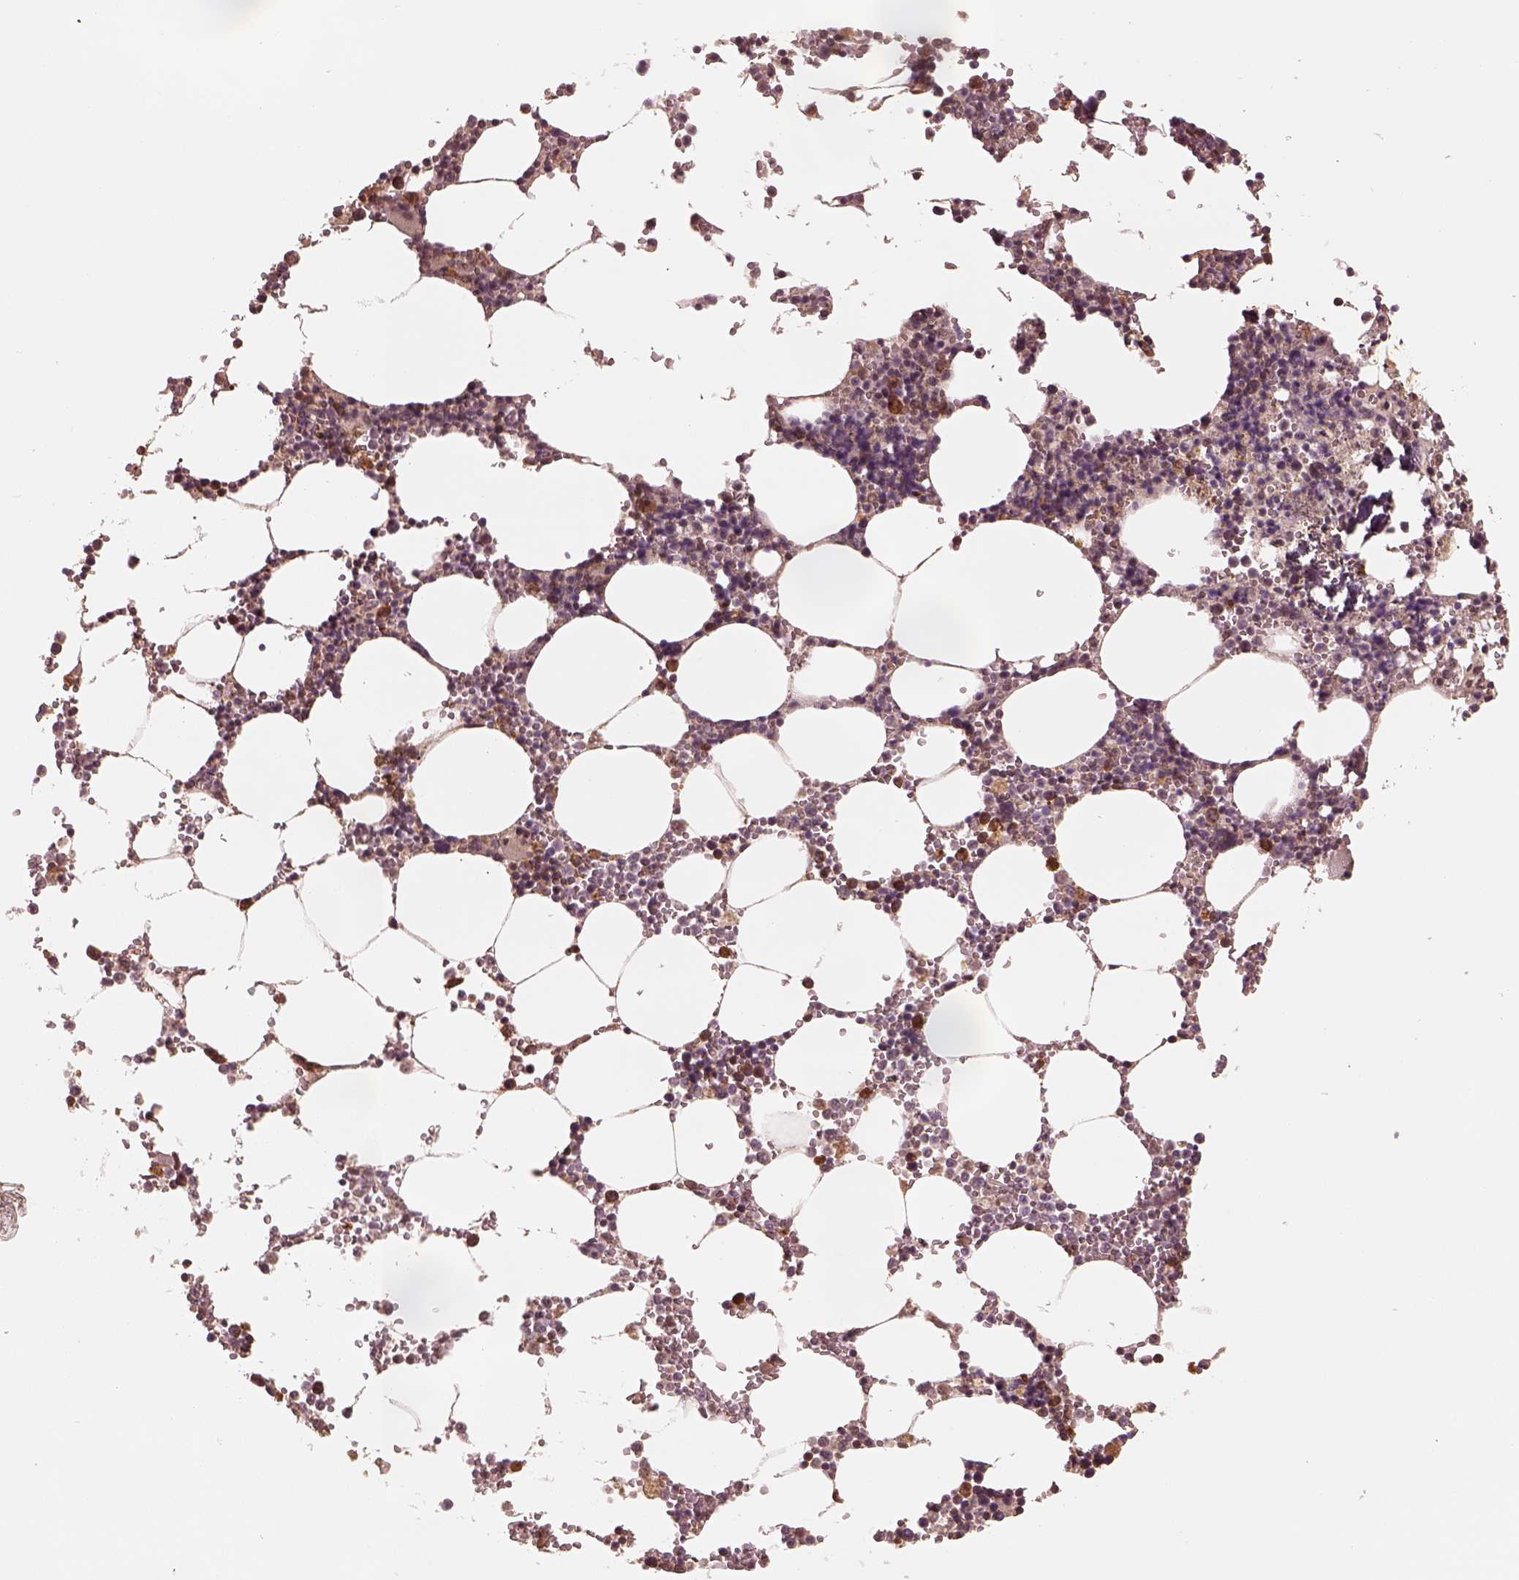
{"staining": {"intensity": "strong", "quantity": "25%-75%", "location": "cytoplasmic/membranous"}, "tissue": "bone marrow", "cell_type": "Hematopoietic cells", "image_type": "normal", "snomed": [{"axis": "morphology", "description": "Normal tissue, NOS"}, {"axis": "topography", "description": "Bone marrow"}], "caption": "Normal bone marrow displays strong cytoplasmic/membranous positivity in about 25%-75% of hematopoietic cells, visualized by immunohistochemistry.", "gene": "RPS5", "patient": {"sex": "male", "age": 54}}